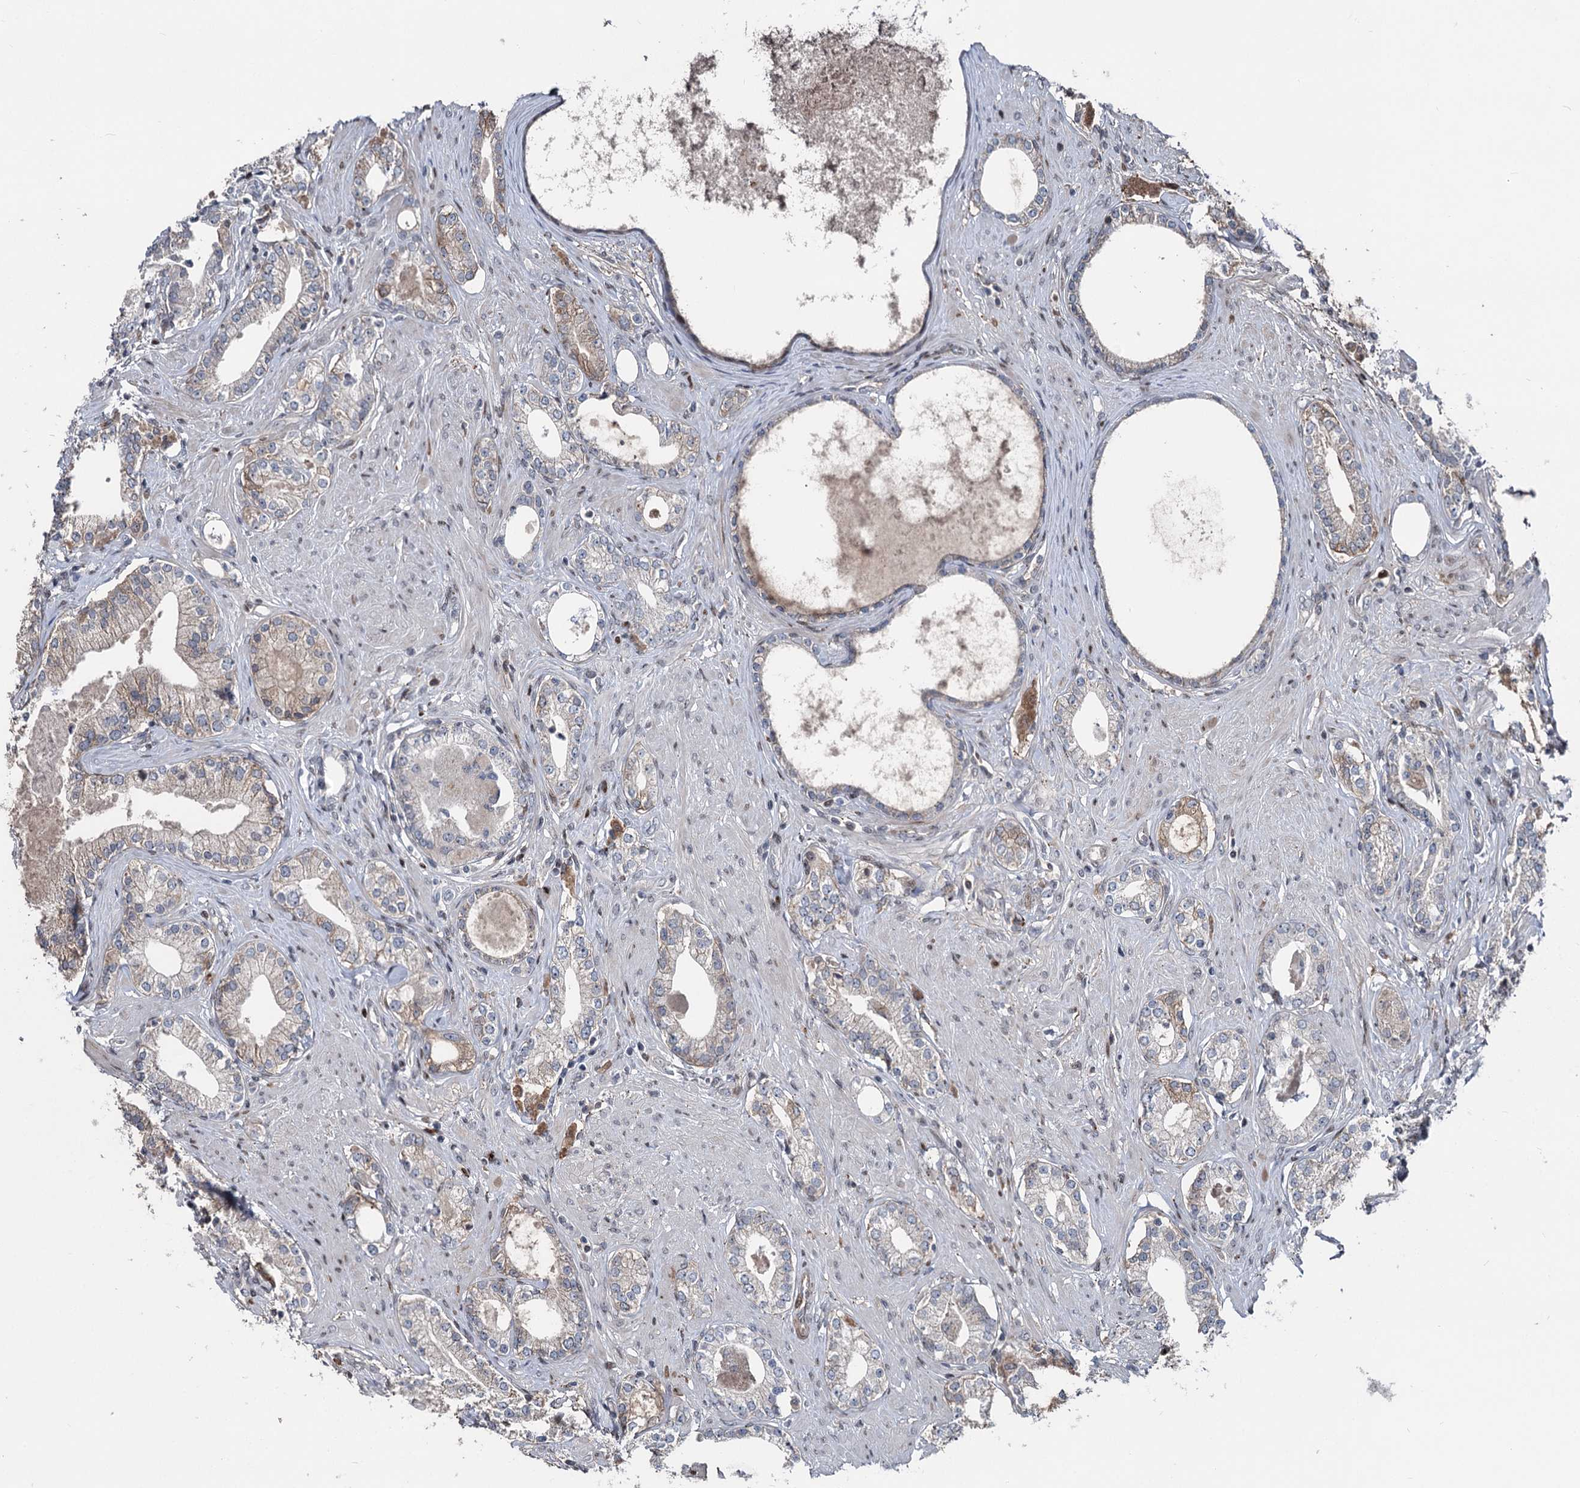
{"staining": {"intensity": "negative", "quantity": "none", "location": "none"}, "tissue": "prostate cancer", "cell_type": "Tumor cells", "image_type": "cancer", "snomed": [{"axis": "morphology", "description": "Adenocarcinoma, High grade"}, {"axis": "topography", "description": "Prostate"}], "caption": "Protein analysis of adenocarcinoma (high-grade) (prostate) exhibits no significant staining in tumor cells. (DAB IHC, high magnification).", "gene": "ITFG2", "patient": {"sex": "male", "age": 63}}